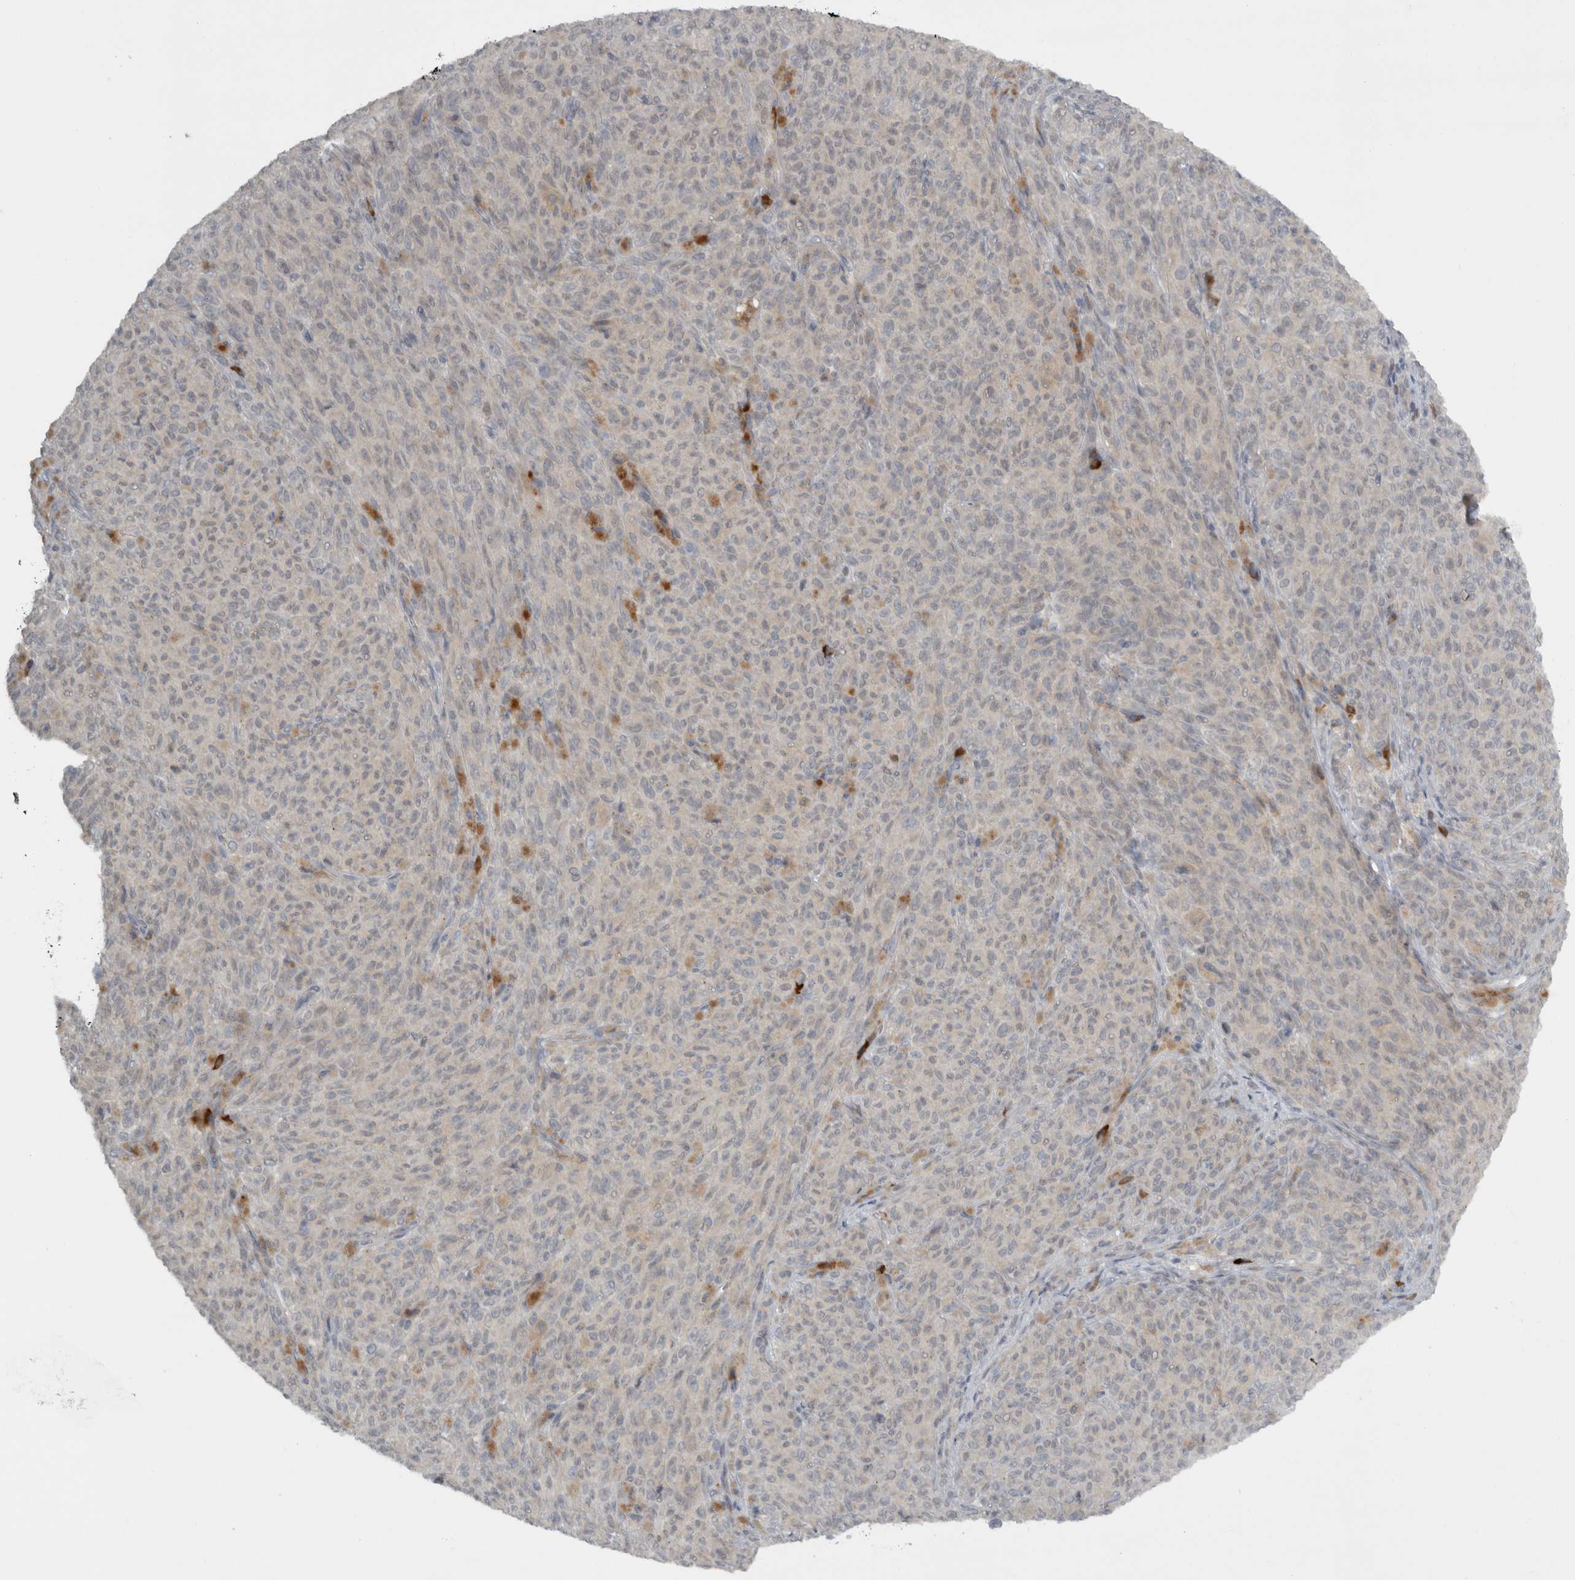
{"staining": {"intensity": "negative", "quantity": "none", "location": "none"}, "tissue": "melanoma", "cell_type": "Tumor cells", "image_type": "cancer", "snomed": [{"axis": "morphology", "description": "Malignant melanoma, NOS"}, {"axis": "topography", "description": "Skin"}], "caption": "DAB (3,3'-diaminobenzidine) immunohistochemical staining of malignant melanoma reveals no significant staining in tumor cells.", "gene": "SLCO5A1", "patient": {"sex": "female", "age": 82}}